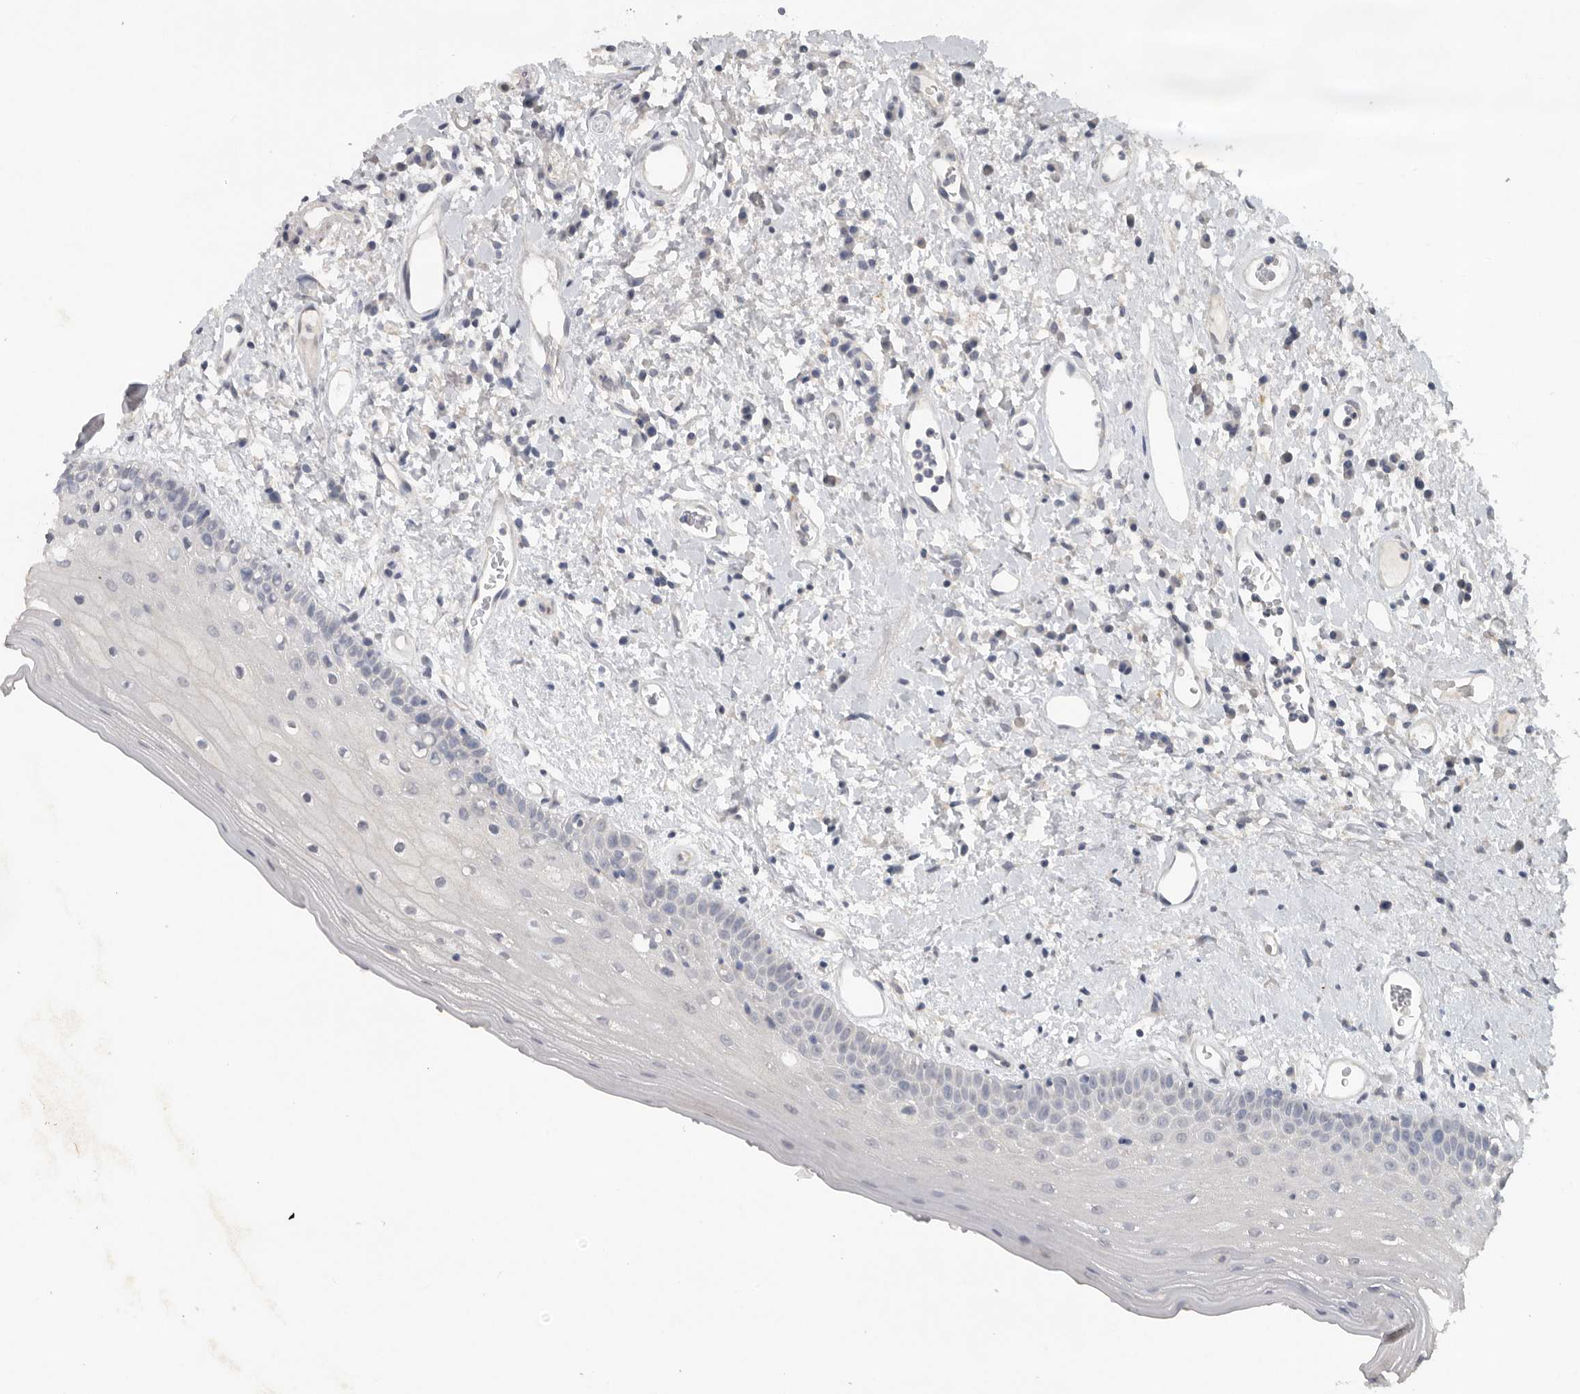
{"staining": {"intensity": "negative", "quantity": "none", "location": "none"}, "tissue": "oral mucosa", "cell_type": "Squamous epithelial cells", "image_type": "normal", "snomed": [{"axis": "morphology", "description": "Normal tissue, NOS"}, {"axis": "topography", "description": "Oral tissue"}], "caption": "A histopathology image of human oral mucosa is negative for staining in squamous epithelial cells. Nuclei are stained in blue.", "gene": "REG4", "patient": {"sex": "female", "age": 76}}